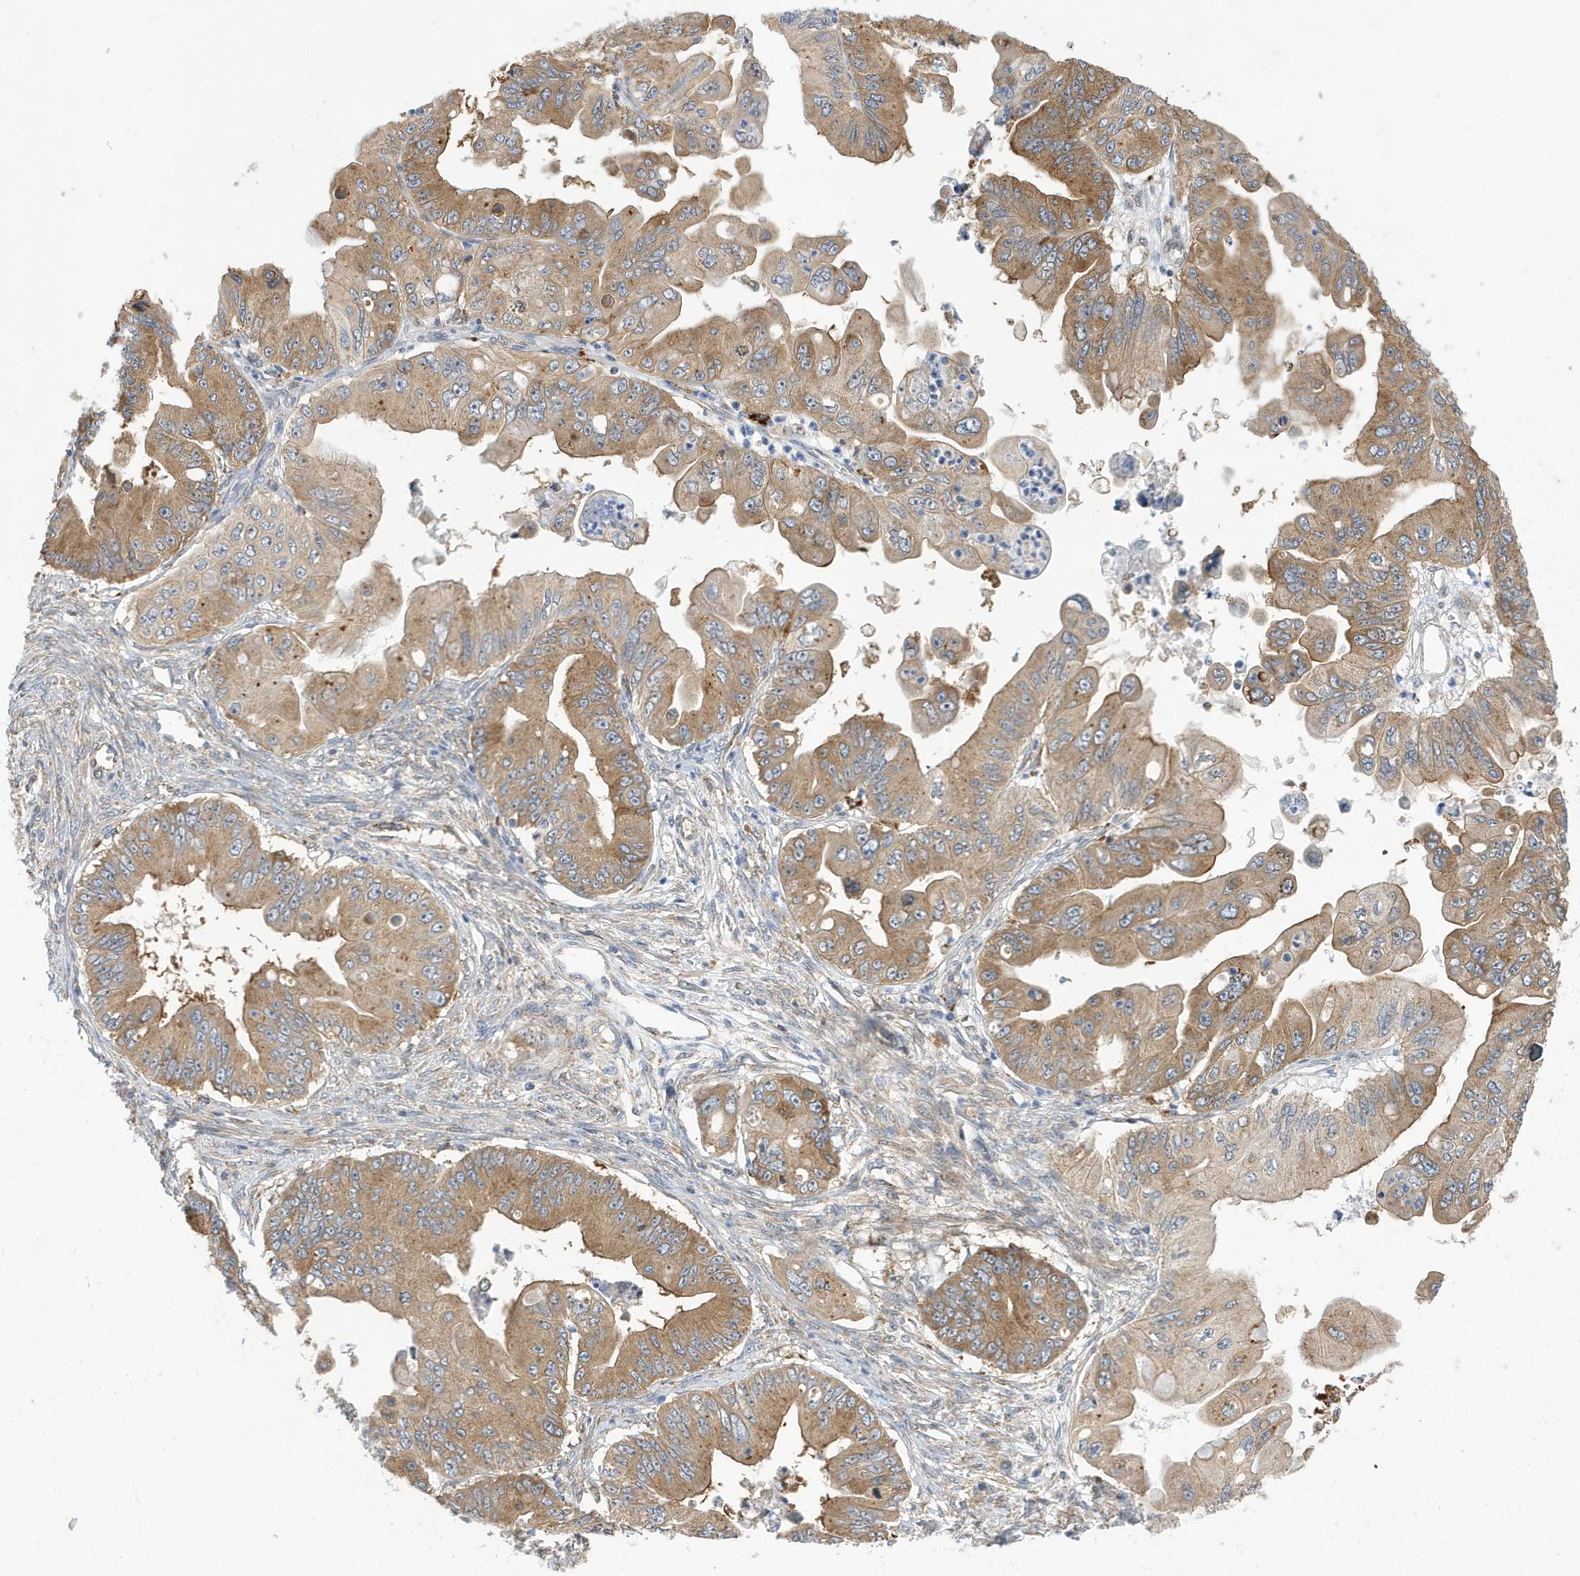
{"staining": {"intensity": "moderate", "quantity": ">75%", "location": "cytoplasmic/membranous"}, "tissue": "ovarian cancer", "cell_type": "Tumor cells", "image_type": "cancer", "snomed": [{"axis": "morphology", "description": "Cystadenocarcinoma, mucinous, NOS"}, {"axis": "topography", "description": "Ovary"}], "caption": "An immunohistochemistry (IHC) image of neoplastic tissue is shown. Protein staining in brown labels moderate cytoplasmic/membranous positivity in ovarian cancer (mucinous cystadenocarcinoma) within tumor cells. Ihc stains the protein in brown and the nuclei are stained blue.", "gene": "ZNF507", "patient": {"sex": "female", "age": 71}}